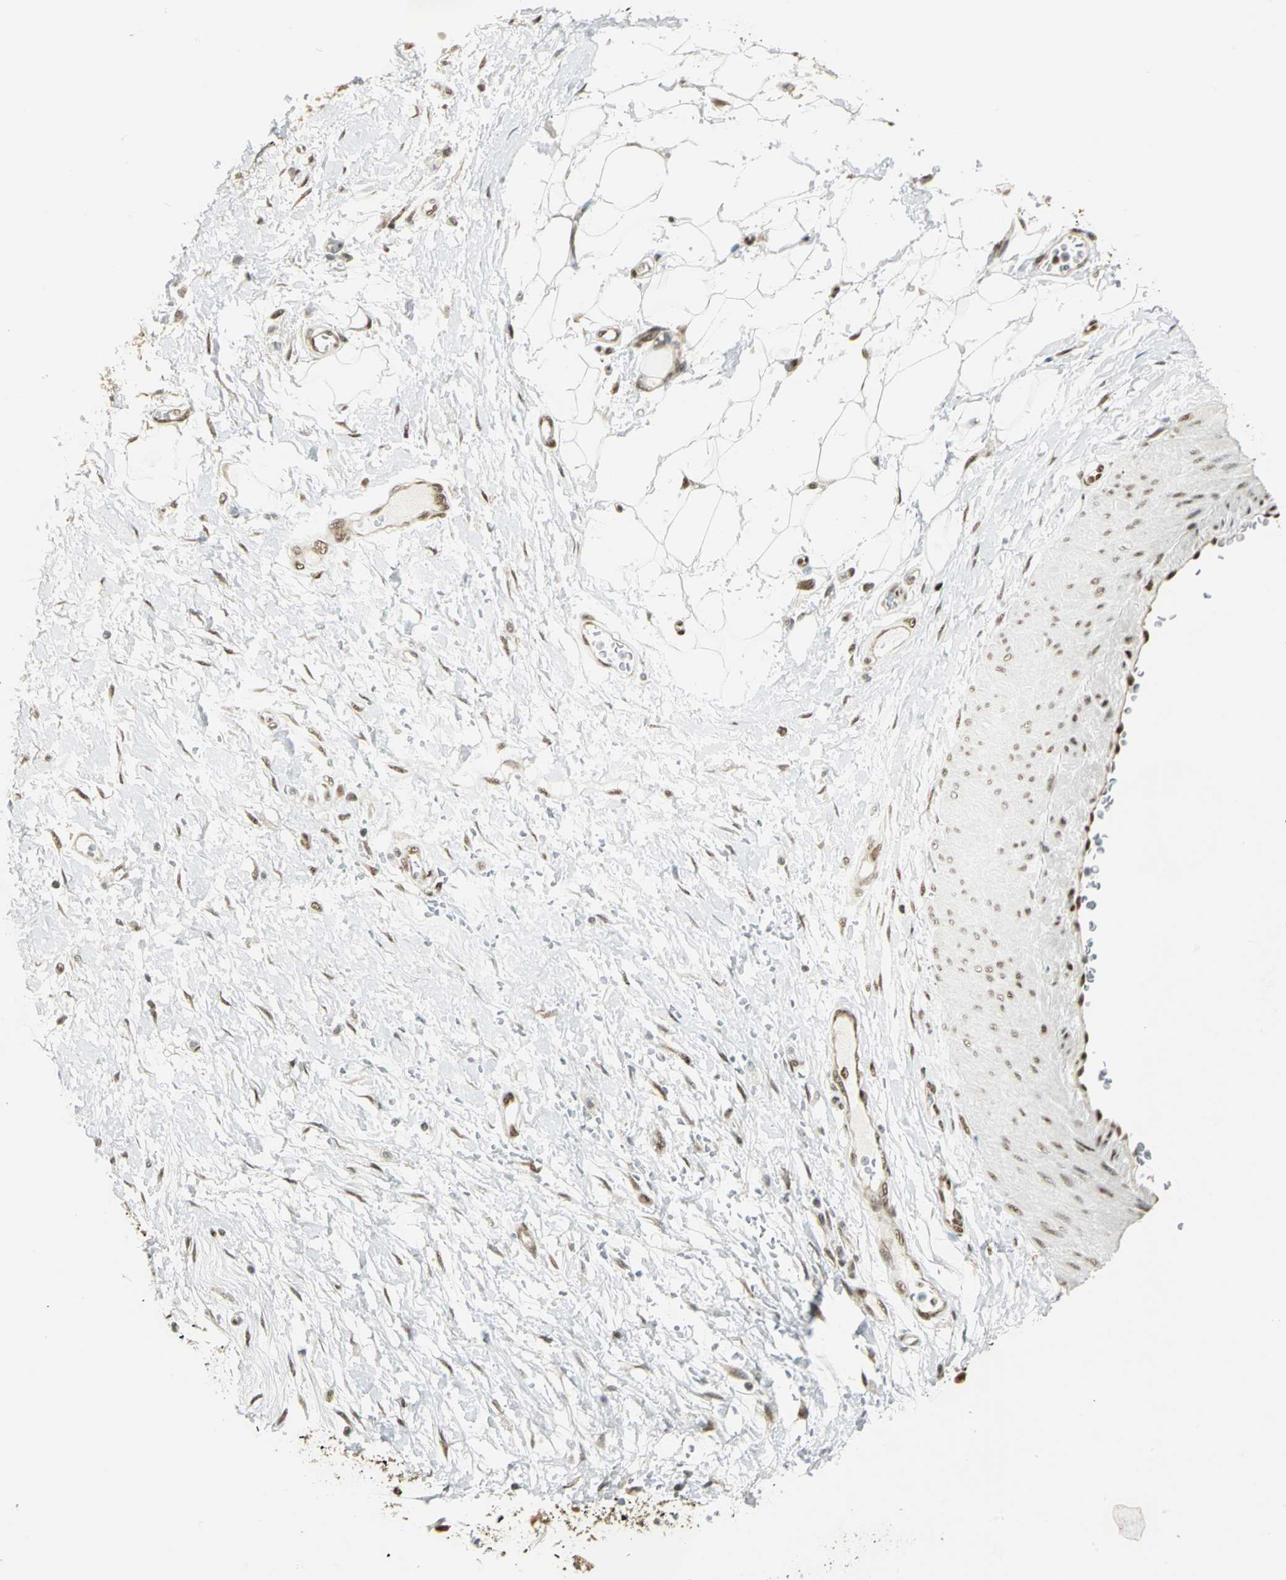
{"staining": {"intensity": "moderate", "quantity": "25%-75%", "location": "nuclear"}, "tissue": "adipose tissue", "cell_type": "Adipocytes", "image_type": "normal", "snomed": [{"axis": "morphology", "description": "Normal tissue, NOS"}, {"axis": "morphology", "description": "Urothelial carcinoma, High grade"}, {"axis": "topography", "description": "Vascular tissue"}, {"axis": "topography", "description": "Urinary bladder"}], "caption": "Adipocytes display medium levels of moderate nuclear positivity in approximately 25%-75% of cells in benign adipose tissue. The staining was performed using DAB to visualize the protein expression in brown, while the nuclei were stained in blue with hematoxylin (Magnification: 20x).", "gene": "DDX5", "patient": {"sex": "female", "age": 56}}